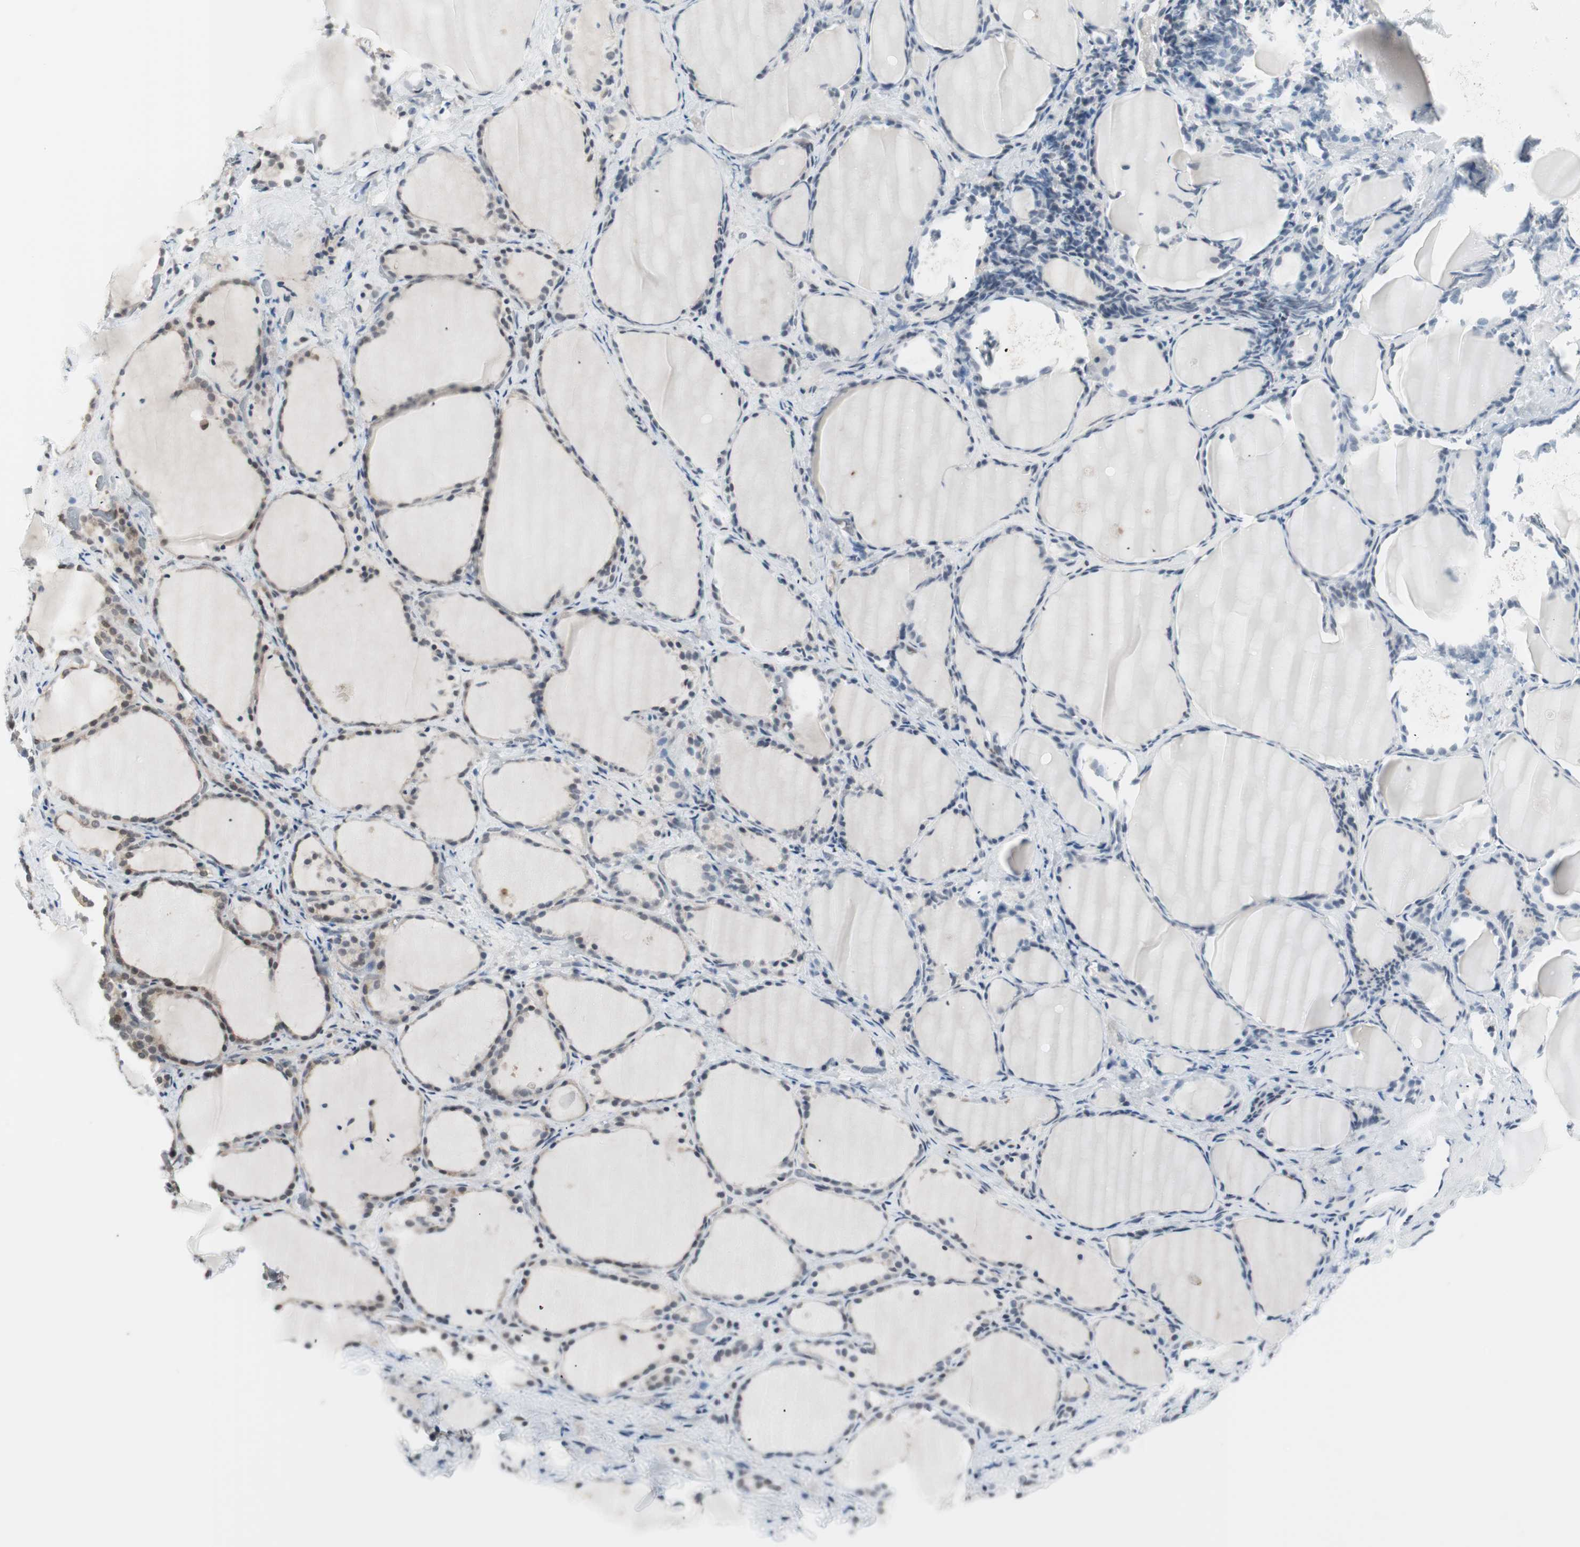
{"staining": {"intensity": "moderate", "quantity": "25%-75%", "location": "cytoplasmic/membranous,nuclear"}, "tissue": "thyroid gland", "cell_type": "Glandular cells", "image_type": "normal", "snomed": [{"axis": "morphology", "description": "Normal tissue, NOS"}, {"axis": "morphology", "description": "Papillary adenocarcinoma, NOS"}, {"axis": "topography", "description": "Thyroid gland"}], "caption": "A brown stain labels moderate cytoplasmic/membranous,nuclear expression of a protein in glandular cells of normal human thyroid gland. (Brightfield microscopy of DAB IHC at high magnification).", "gene": "UBE2I", "patient": {"sex": "female", "age": 30}}